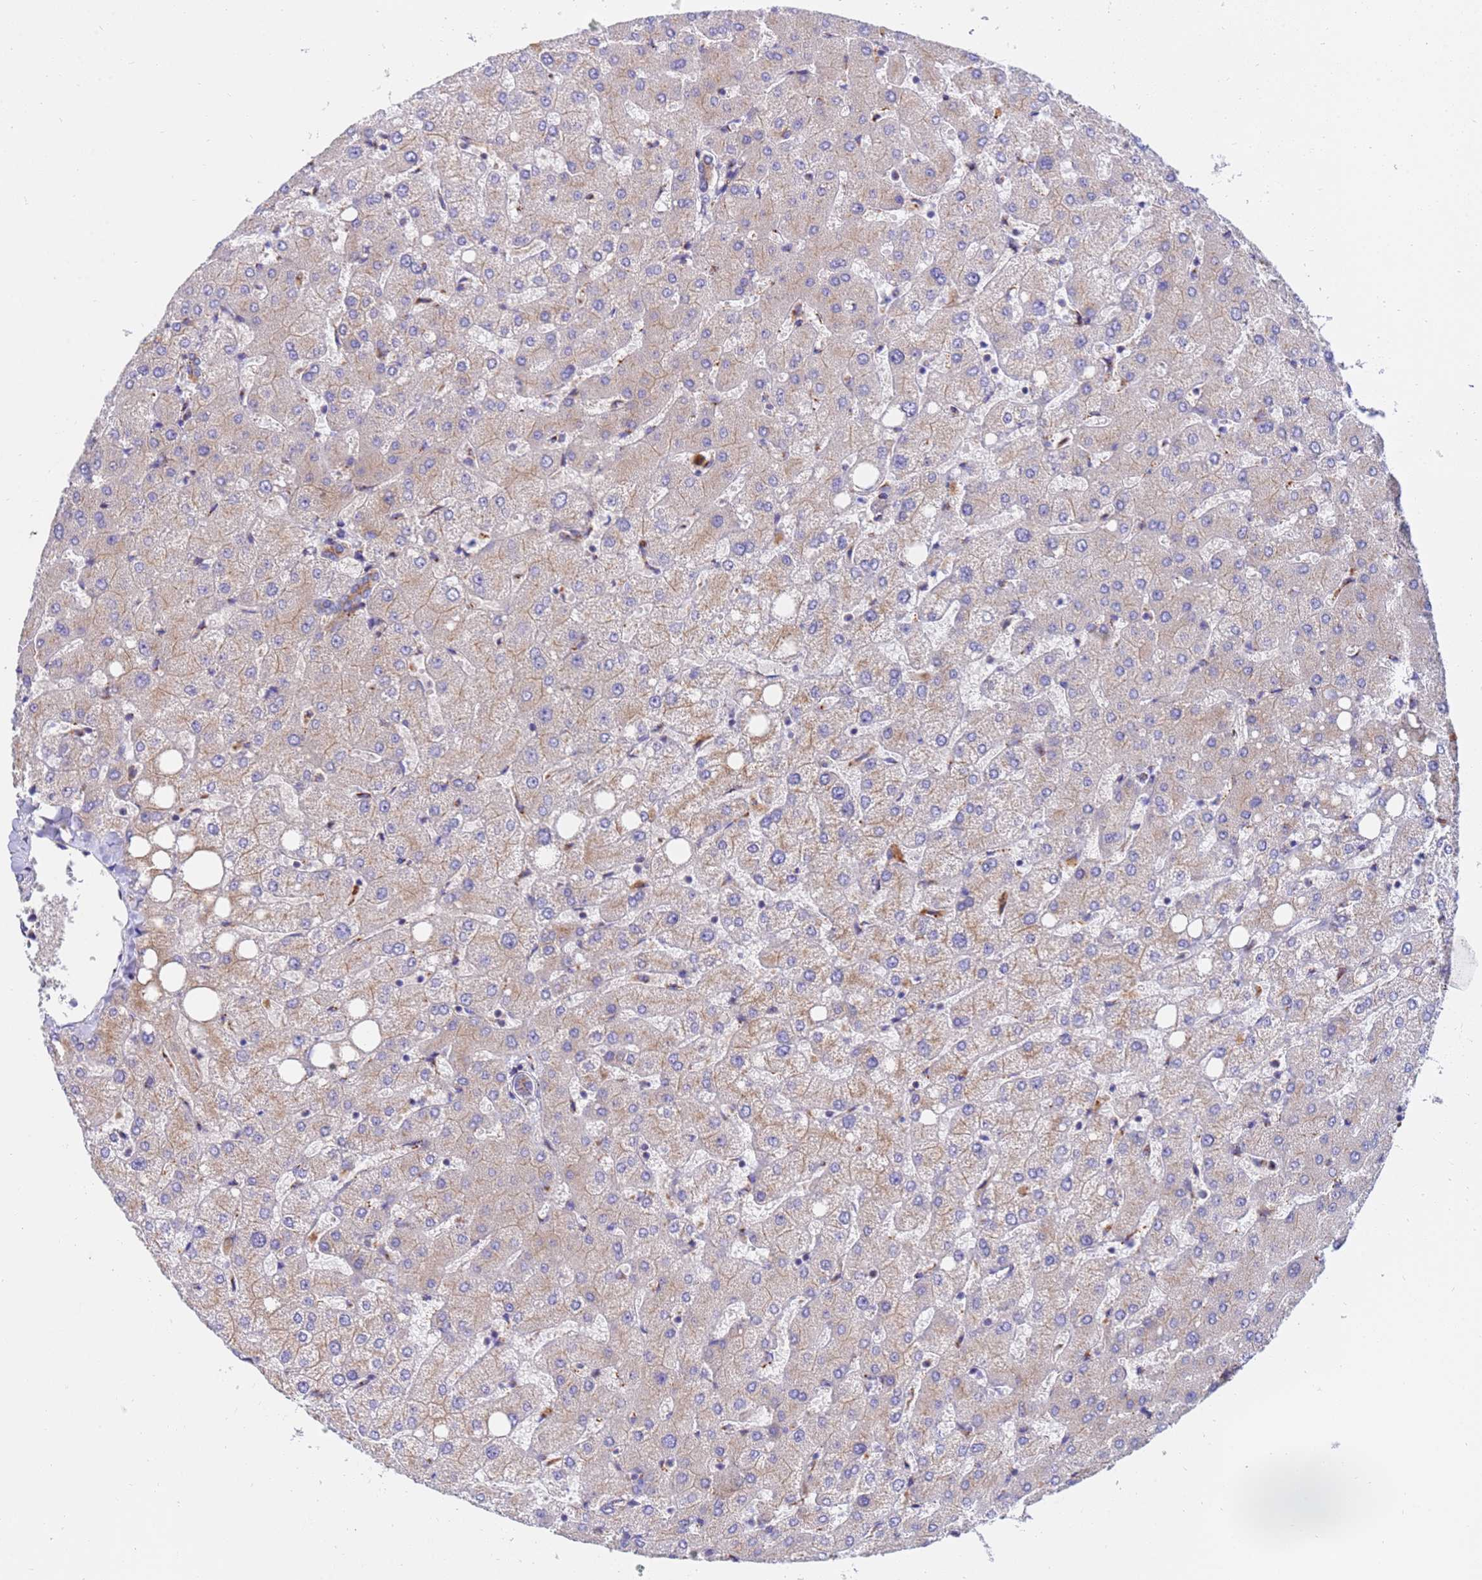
{"staining": {"intensity": "weak", "quantity": ">75%", "location": "cytoplasmic/membranous"}, "tissue": "liver", "cell_type": "Cholangiocytes", "image_type": "normal", "snomed": [{"axis": "morphology", "description": "Normal tissue, NOS"}, {"axis": "topography", "description": "Liver"}], "caption": "Approximately >75% of cholangiocytes in normal liver show weak cytoplasmic/membranous protein expression as visualized by brown immunohistochemical staining.", "gene": "HPS3", "patient": {"sex": "female", "age": 54}}